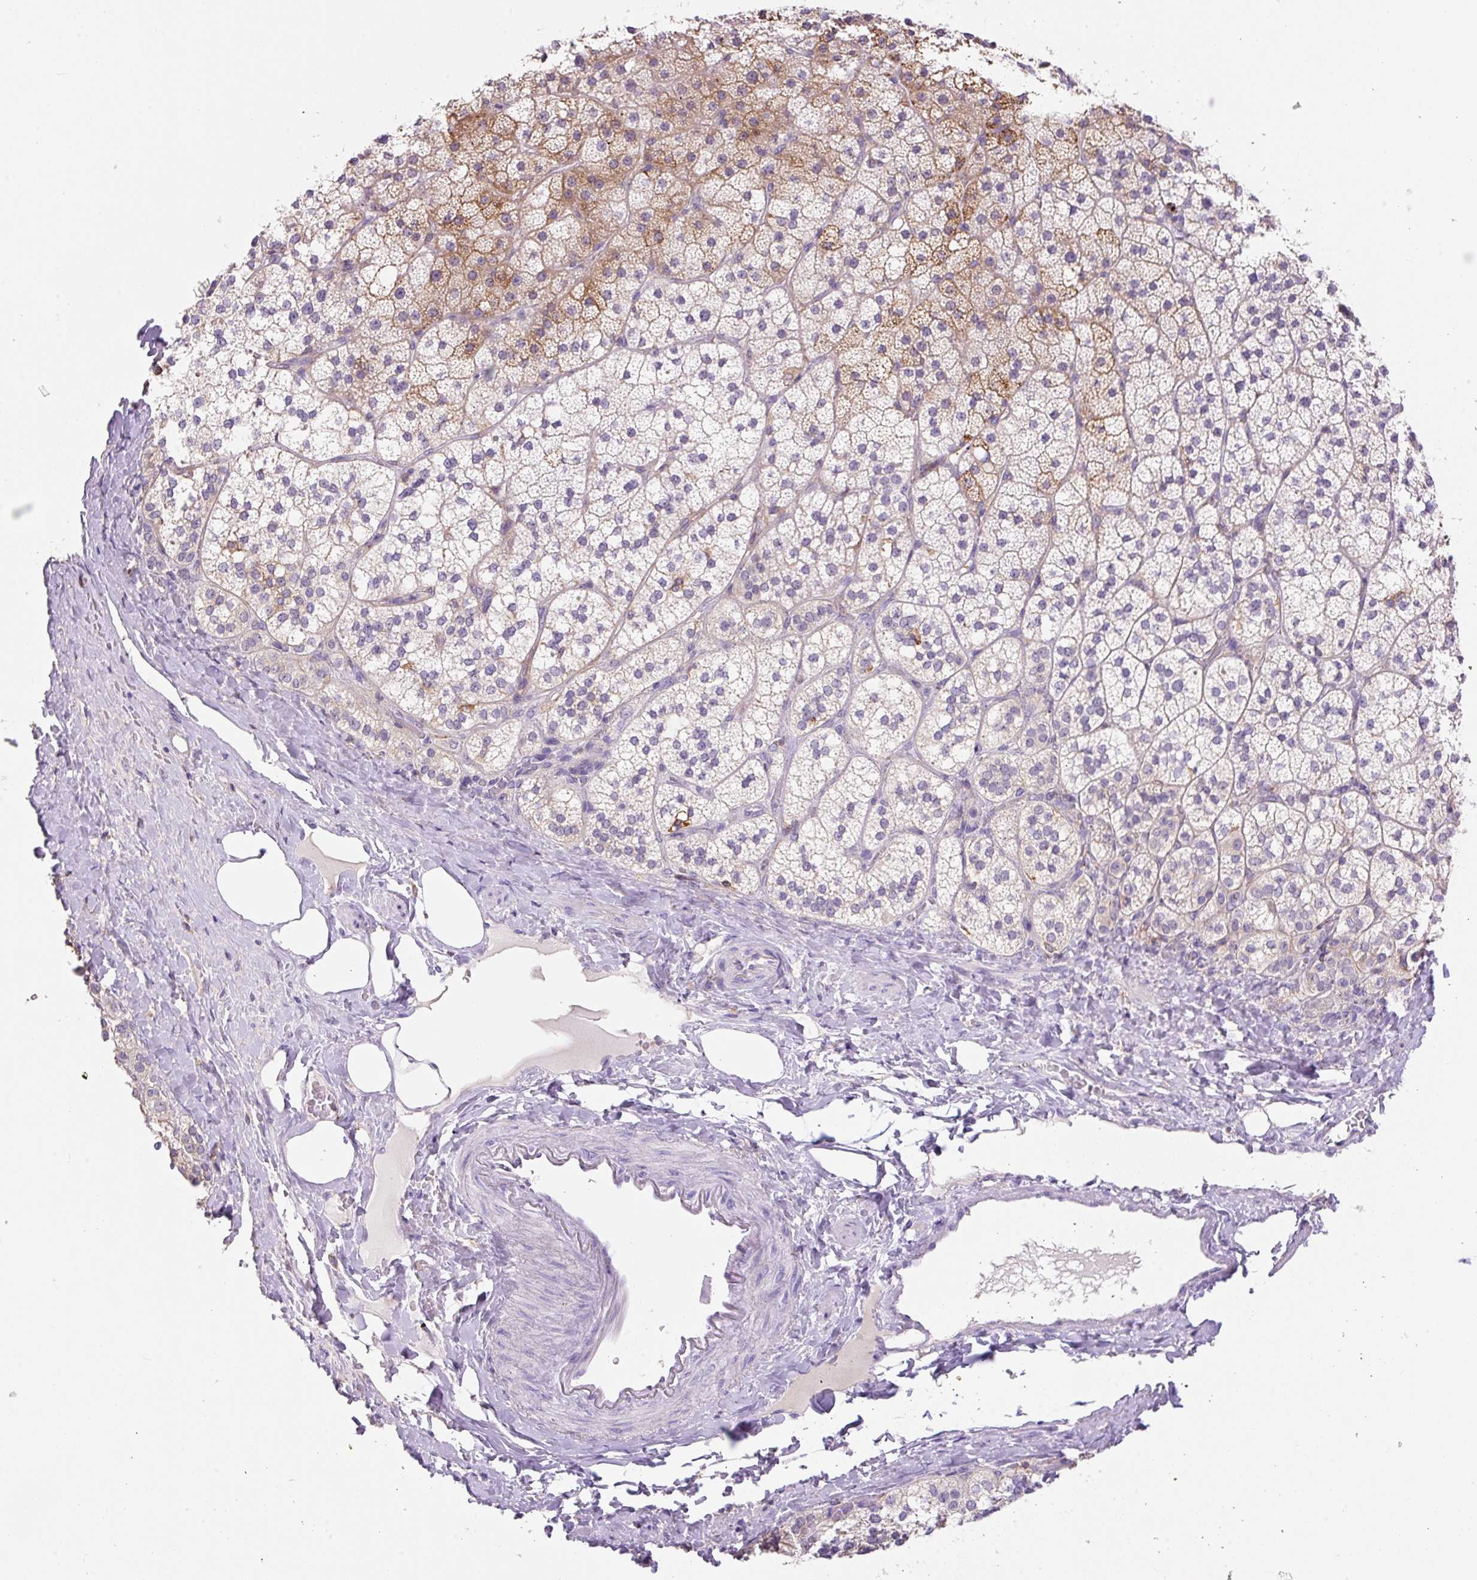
{"staining": {"intensity": "moderate", "quantity": "<25%", "location": "cytoplasmic/membranous"}, "tissue": "adrenal gland", "cell_type": "Glandular cells", "image_type": "normal", "snomed": [{"axis": "morphology", "description": "Normal tissue, NOS"}, {"axis": "topography", "description": "Adrenal gland"}], "caption": "Protein staining of benign adrenal gland reveals moderate cytoplasmic/membranous expression in about <25% of glandular cells. (DAB IHC with brightfield microscopy, high magnification).", "gene": "TDRD15", "patient": {"sex": "male", "age": 53}}